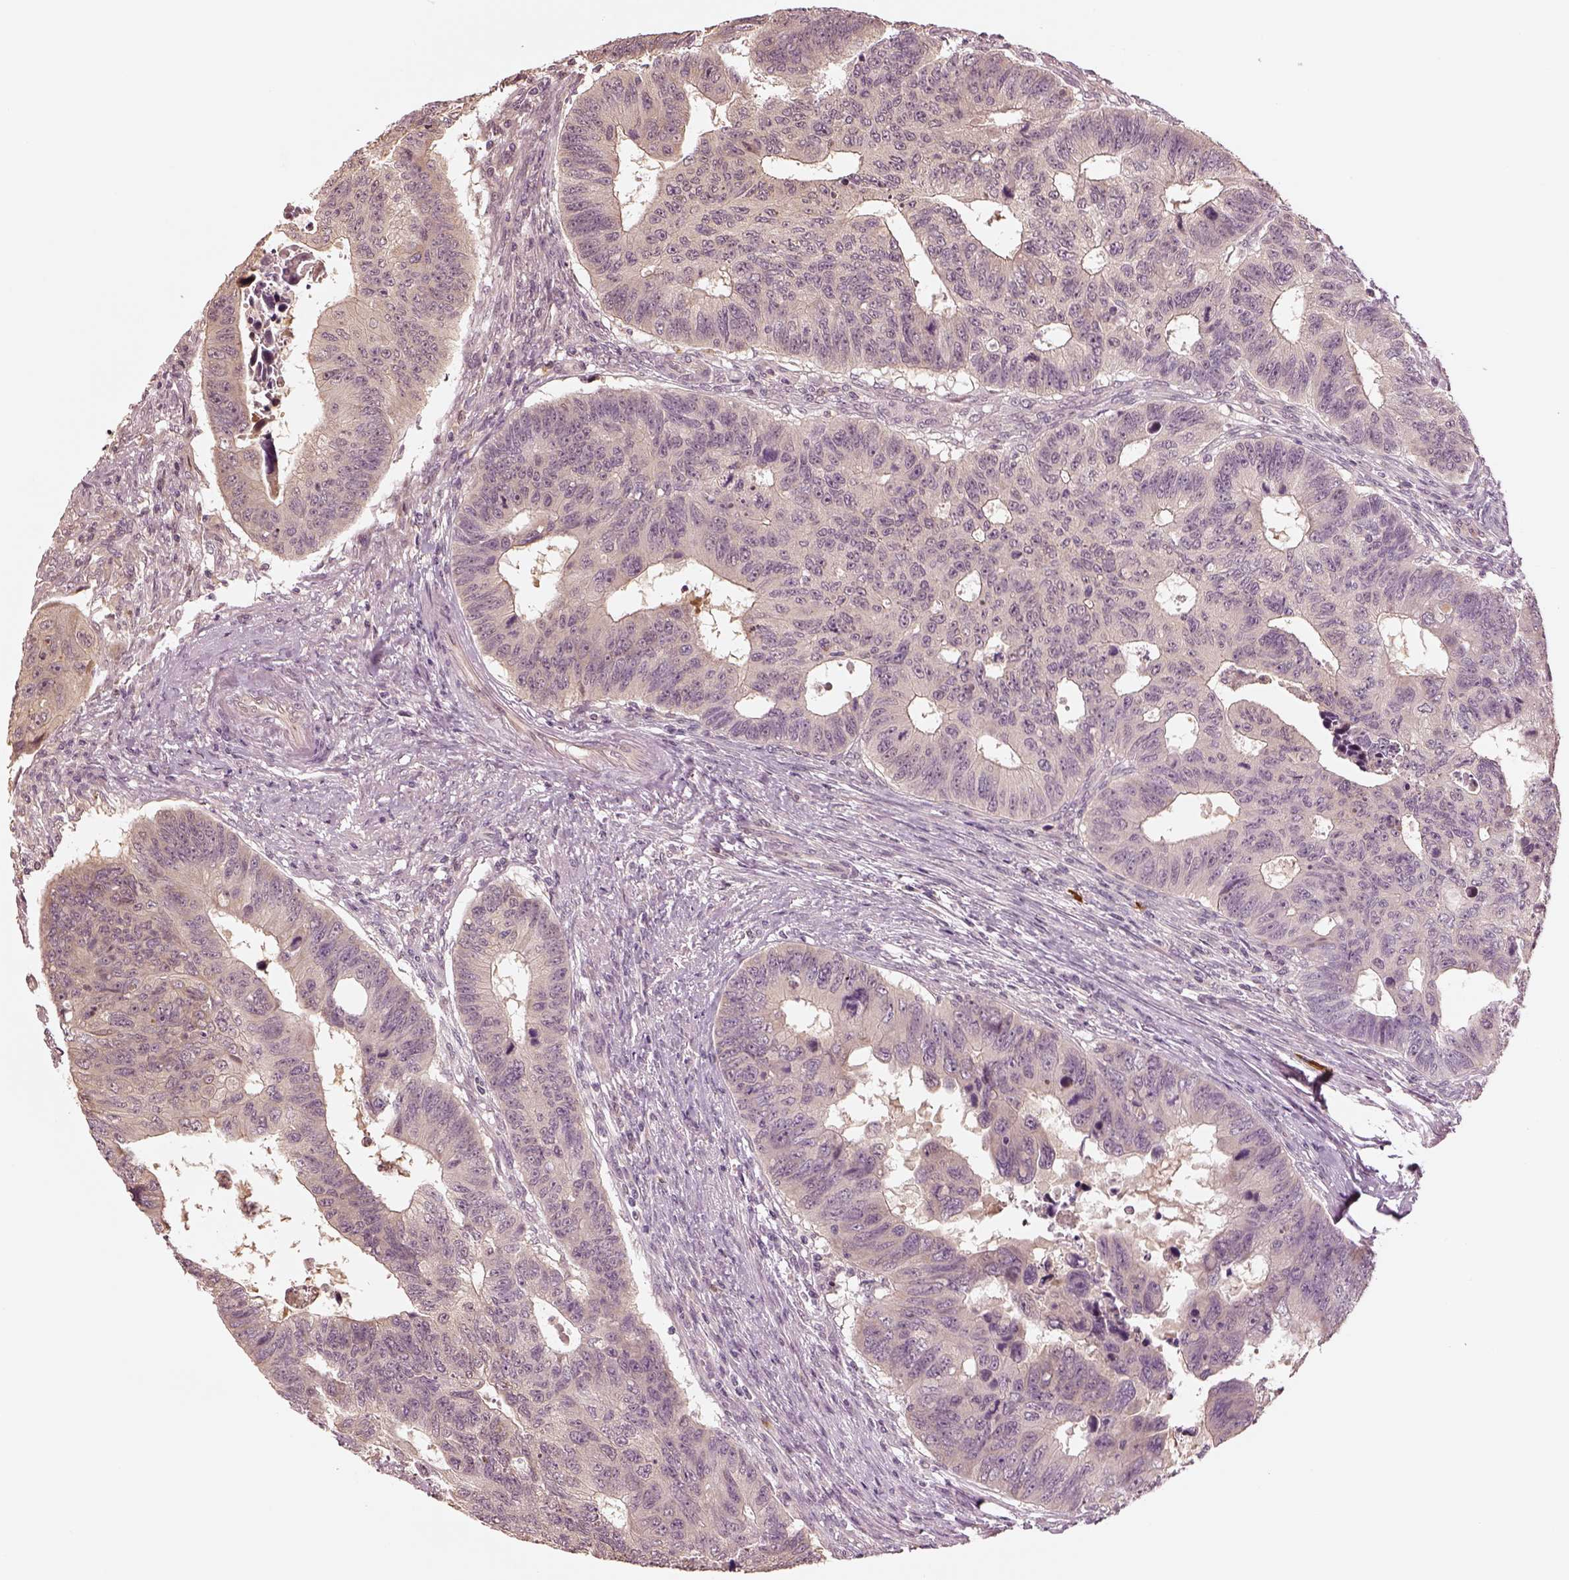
{"staining": {"intensity": "negative", "quantity": "none", "location": "none"}, "tissue": "colorectal cancer", "cell_type": "Tumor cells", "image_type": "cancer", "snomed": [{"axis": "morphology", "description": "Adenocarcinoma, NOS"}, {"axis": "topography", "description": "Rectum"}], "caption": "There is no significant positivity in tumor cells of colorectal adenocarcinoma. (DAB (3,3'-diaminobenzidine) IHC, high magnification).", "gene": "CRB1", "patient": {"sex": "female", "age": 85}}